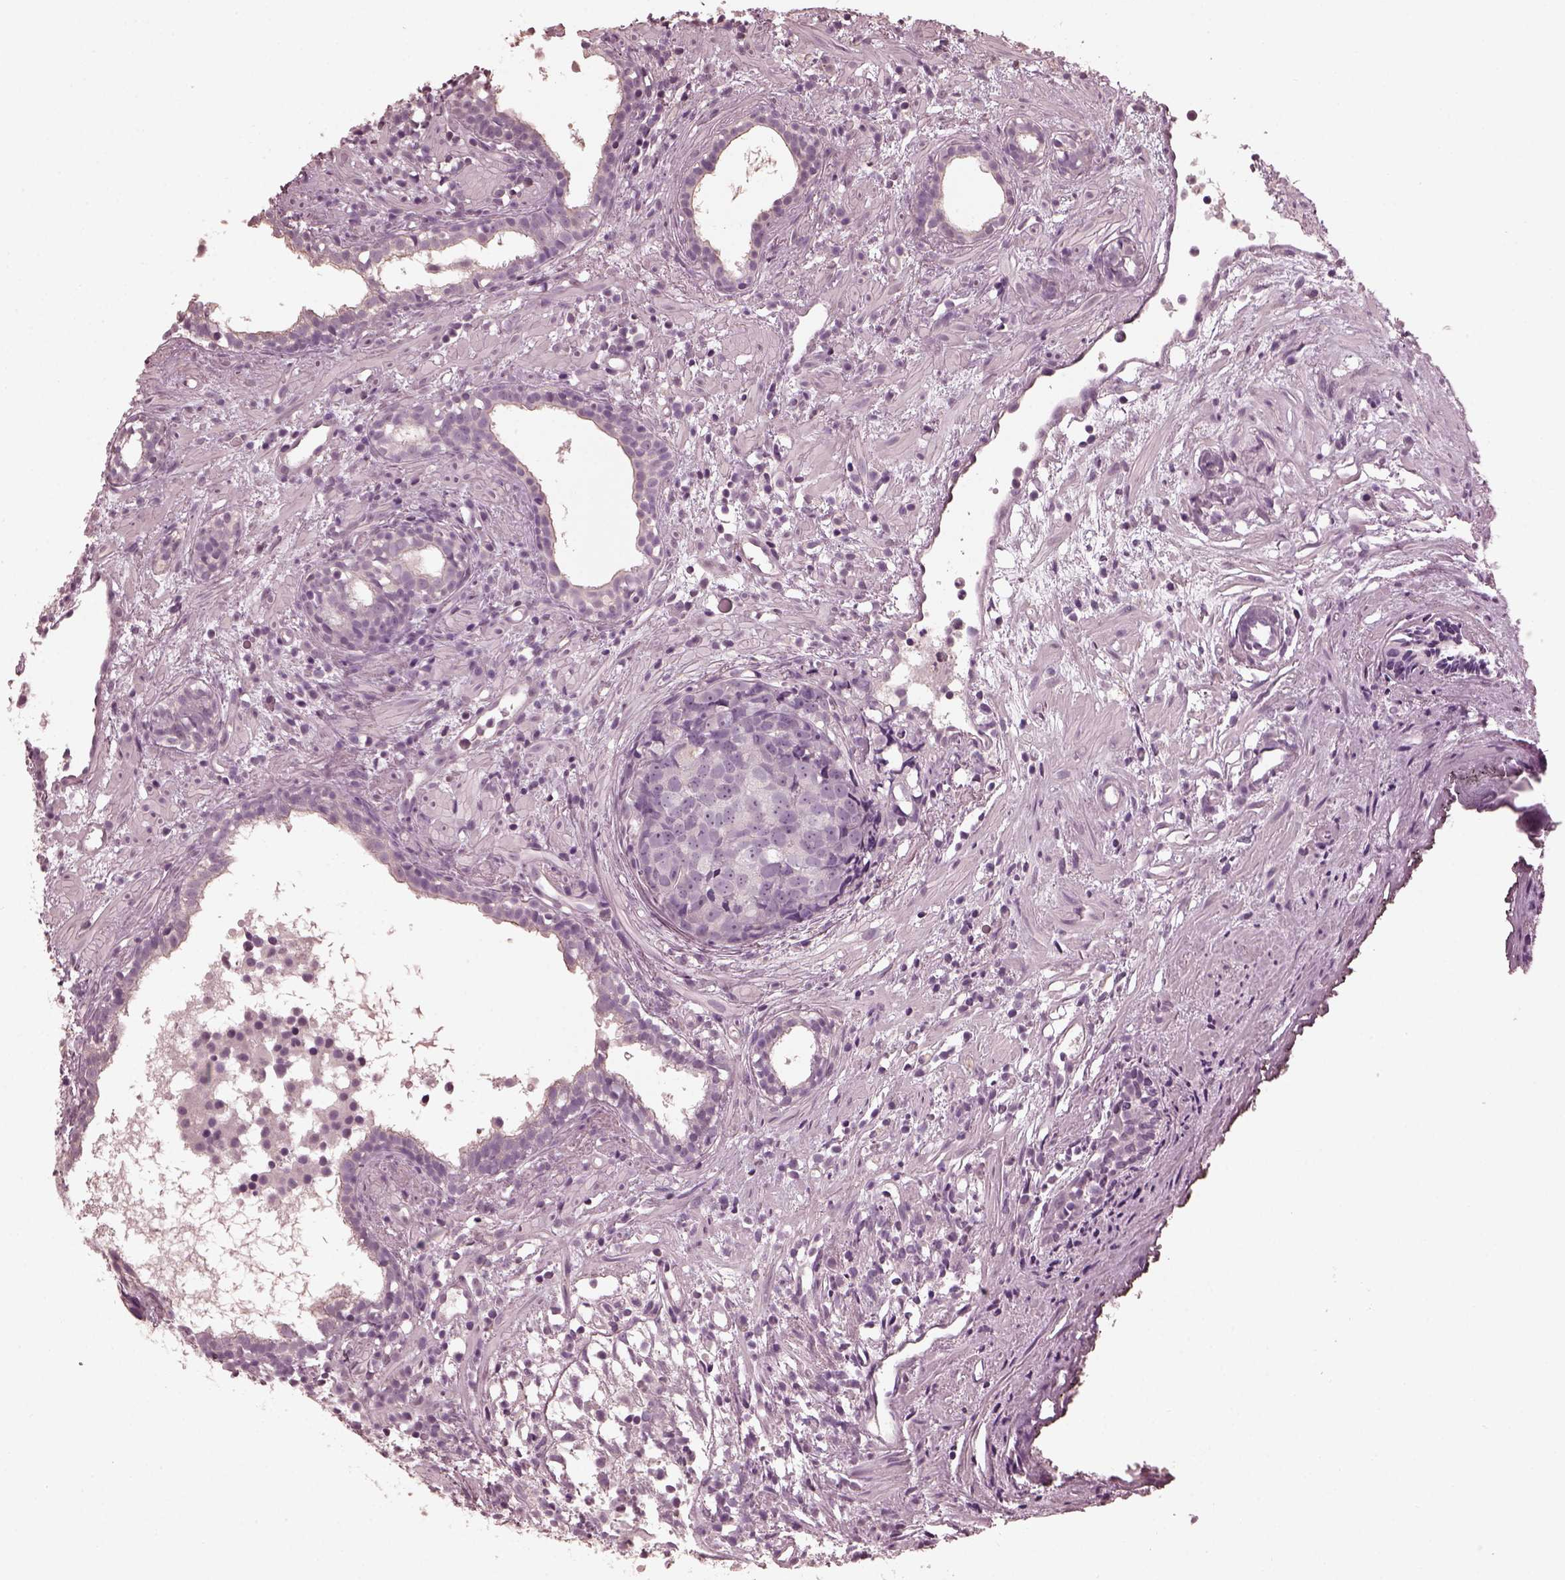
{"staining": {"intensity": "negative", "quantity": "none", "location": "none"}, "tissue": "prostate cancer", "cell_type": "Tumor cells", "image_type": "cancer", "snomed": [{"axis": "morphology", "description": "Adenocarcinoma, High grade"}, {"axis": "topography", "description": "Prostate"}], "caption": "IHC of human prostate cancer displays no expression in tumor cells.", "gene": "TSKS", "patient": {"sex": "male", "age": 83}}